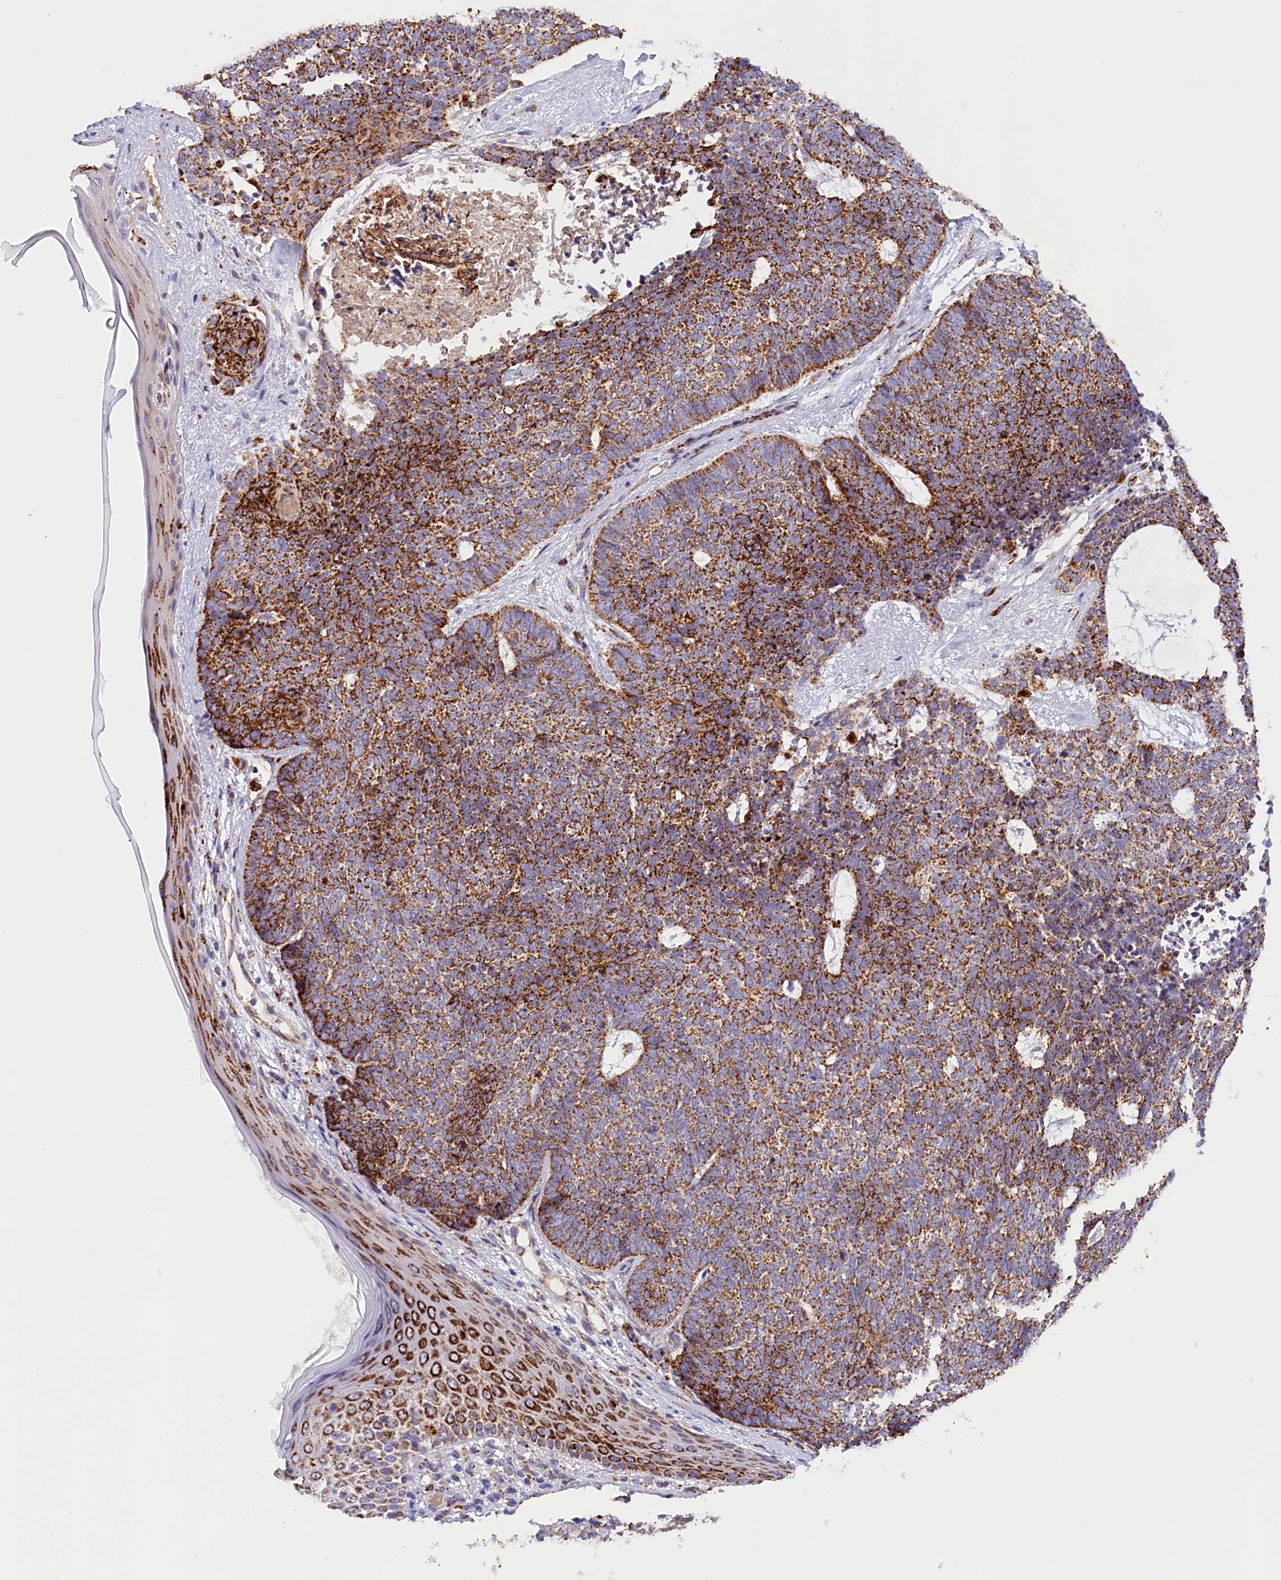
{"staining": {"intensity": "strong", "quantity": ">75%", "location": "cytoplasmic/membranous"}, "tissue": "skin cancer", "cell_type": "Tumor cells", "image_type": "cancer", "snomed": [{"axis": "morphology", "description": "Basal cell carcinoma"}, {"axis": "topography", "description": "Skin"}], "caption": "Human skin basal cell carcinoma stained for a protein (brown) demonstrates strong cytoplasmic/membranous positive positivity in approximately >75% of tumor cells.", "gene": "AKTIP", "patient": {"sex": "female", "age": 84}}